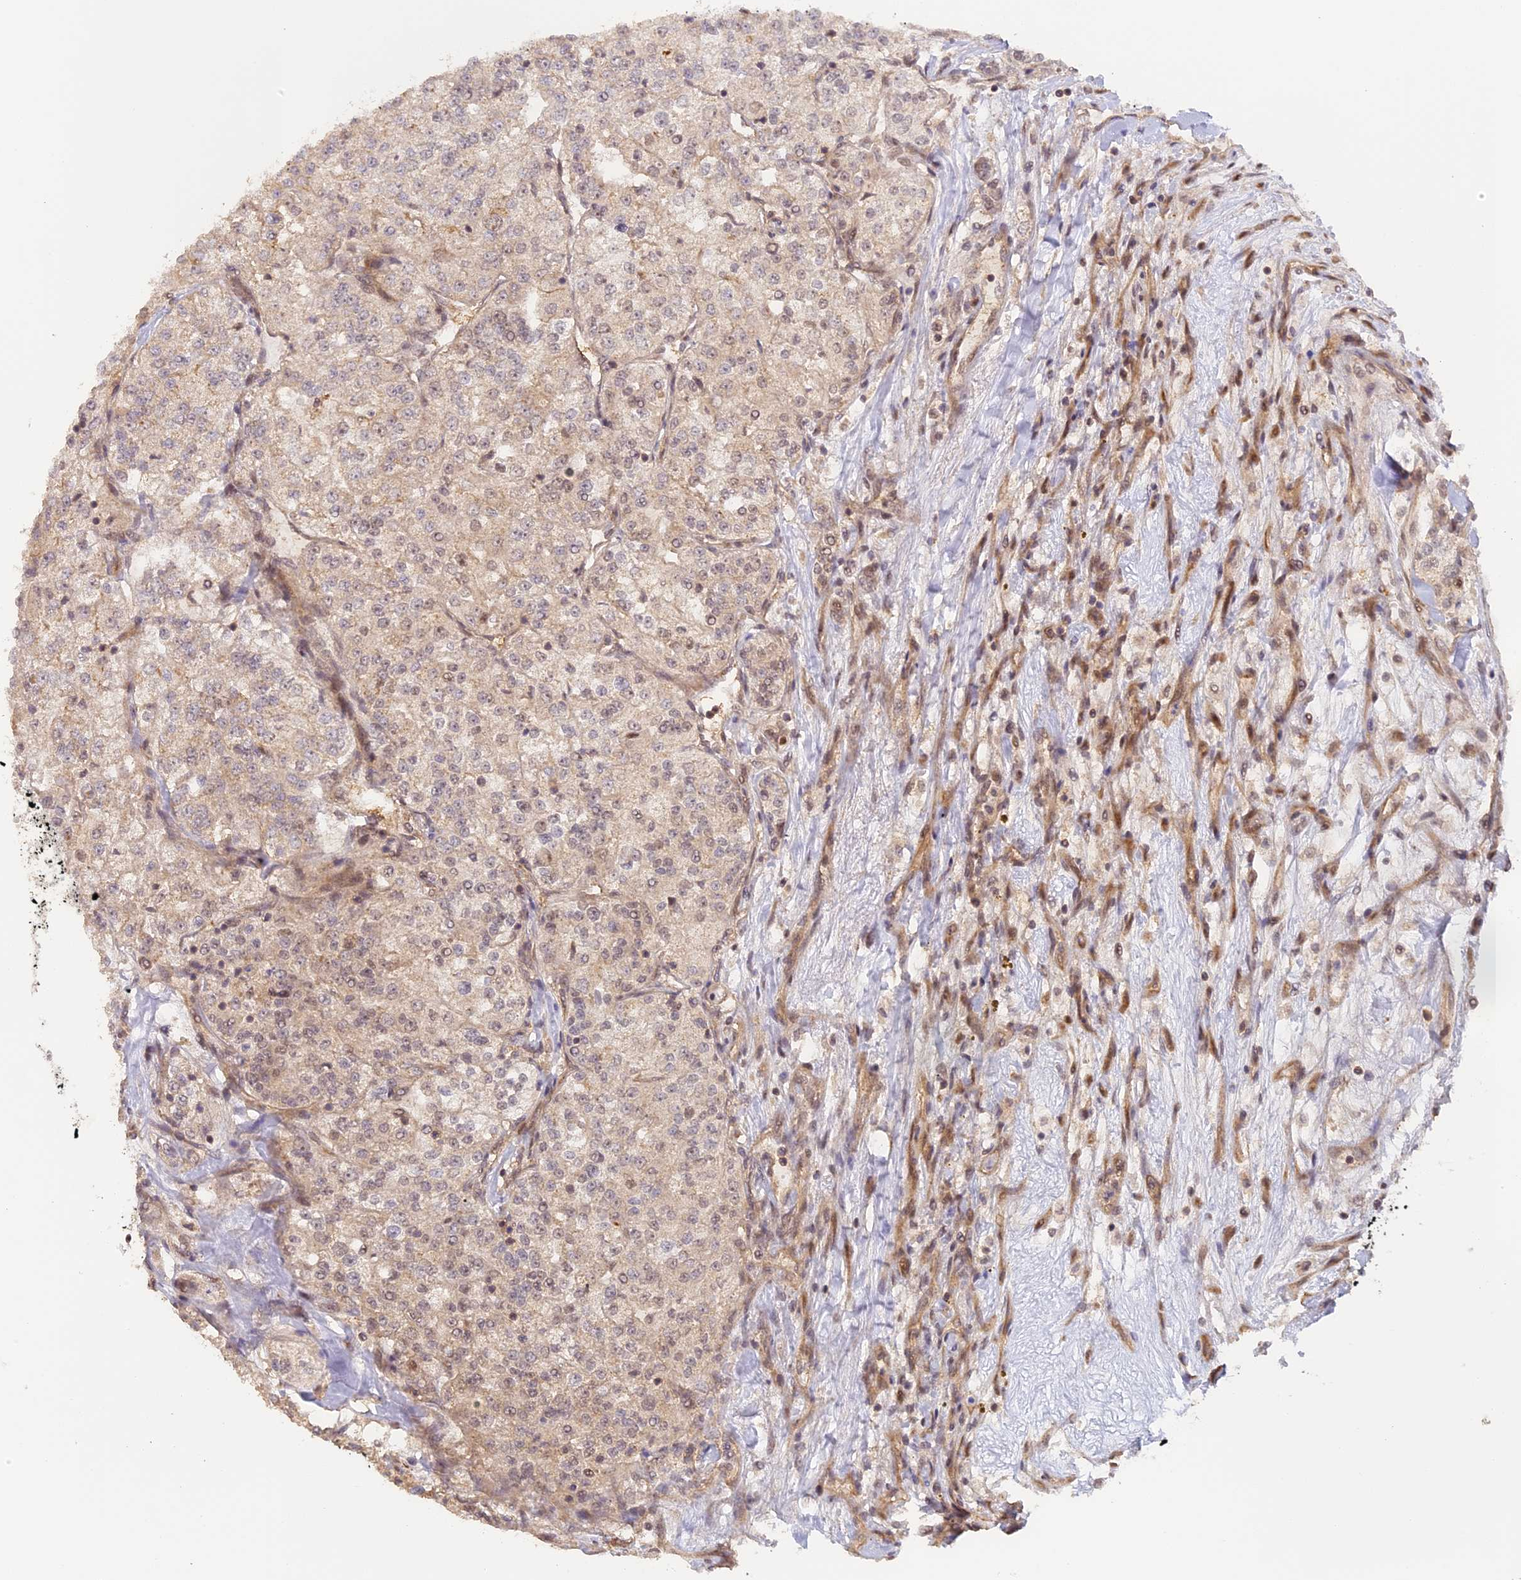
{"staining": {"intensity": "weak", "quantity": "<25%", "location": "cytoplasmic/membranous"}, "tissue": "renal cancer", "cell_type": "Tumor cells", "image_type": "cancer", "snomed": [{"axis": "morphology", "description": "Adenocarcinoma, NOS"}, {"axis": "topography", "description": "Kidney"}], "caption": "A histopathology image of human renal cancer (adenocarcinoma) is negative for staining in tumor cells.", "gene": "MYBL2", "patient": {"sex": "female", "age": 63}}